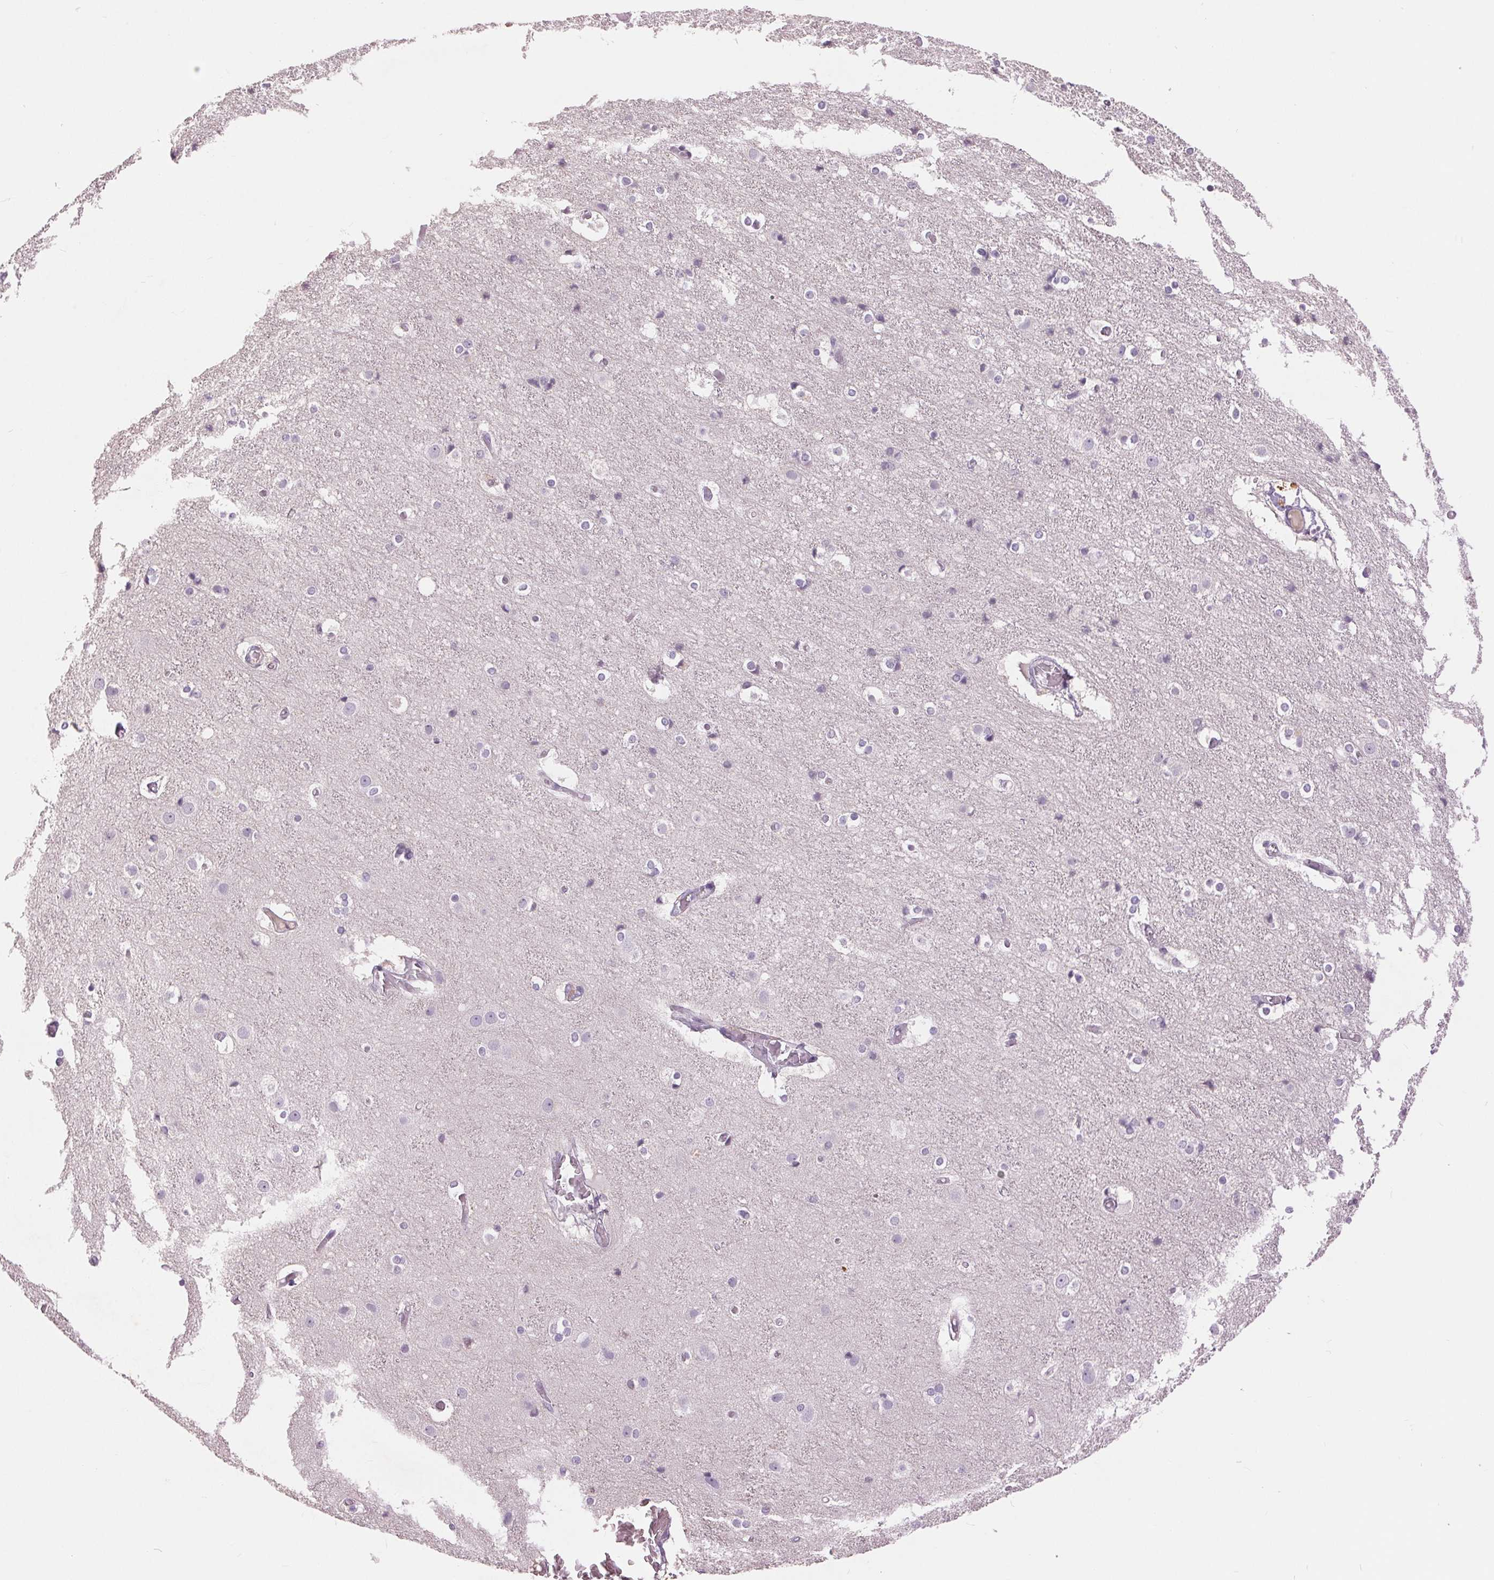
{"staining": {"intensity": "negative", "quantity": "none", "location": "none"}, "tissue": "cerebral cortex", "cell_type": "Endothelial cells", "image_type": "normal", "snomed": [{"axis": "morphology", "description": "Normal tissue, NOS"}, {"axis": "topography", "description": "Cerebral cortex"}], "caption": "DAB immunohistochemical staining of unremarkable cerebral cortex exhibits no significant positivity in endothelial cells.", "gene": "FXYD4", "patient": {"sex": "female", "age": 52}}